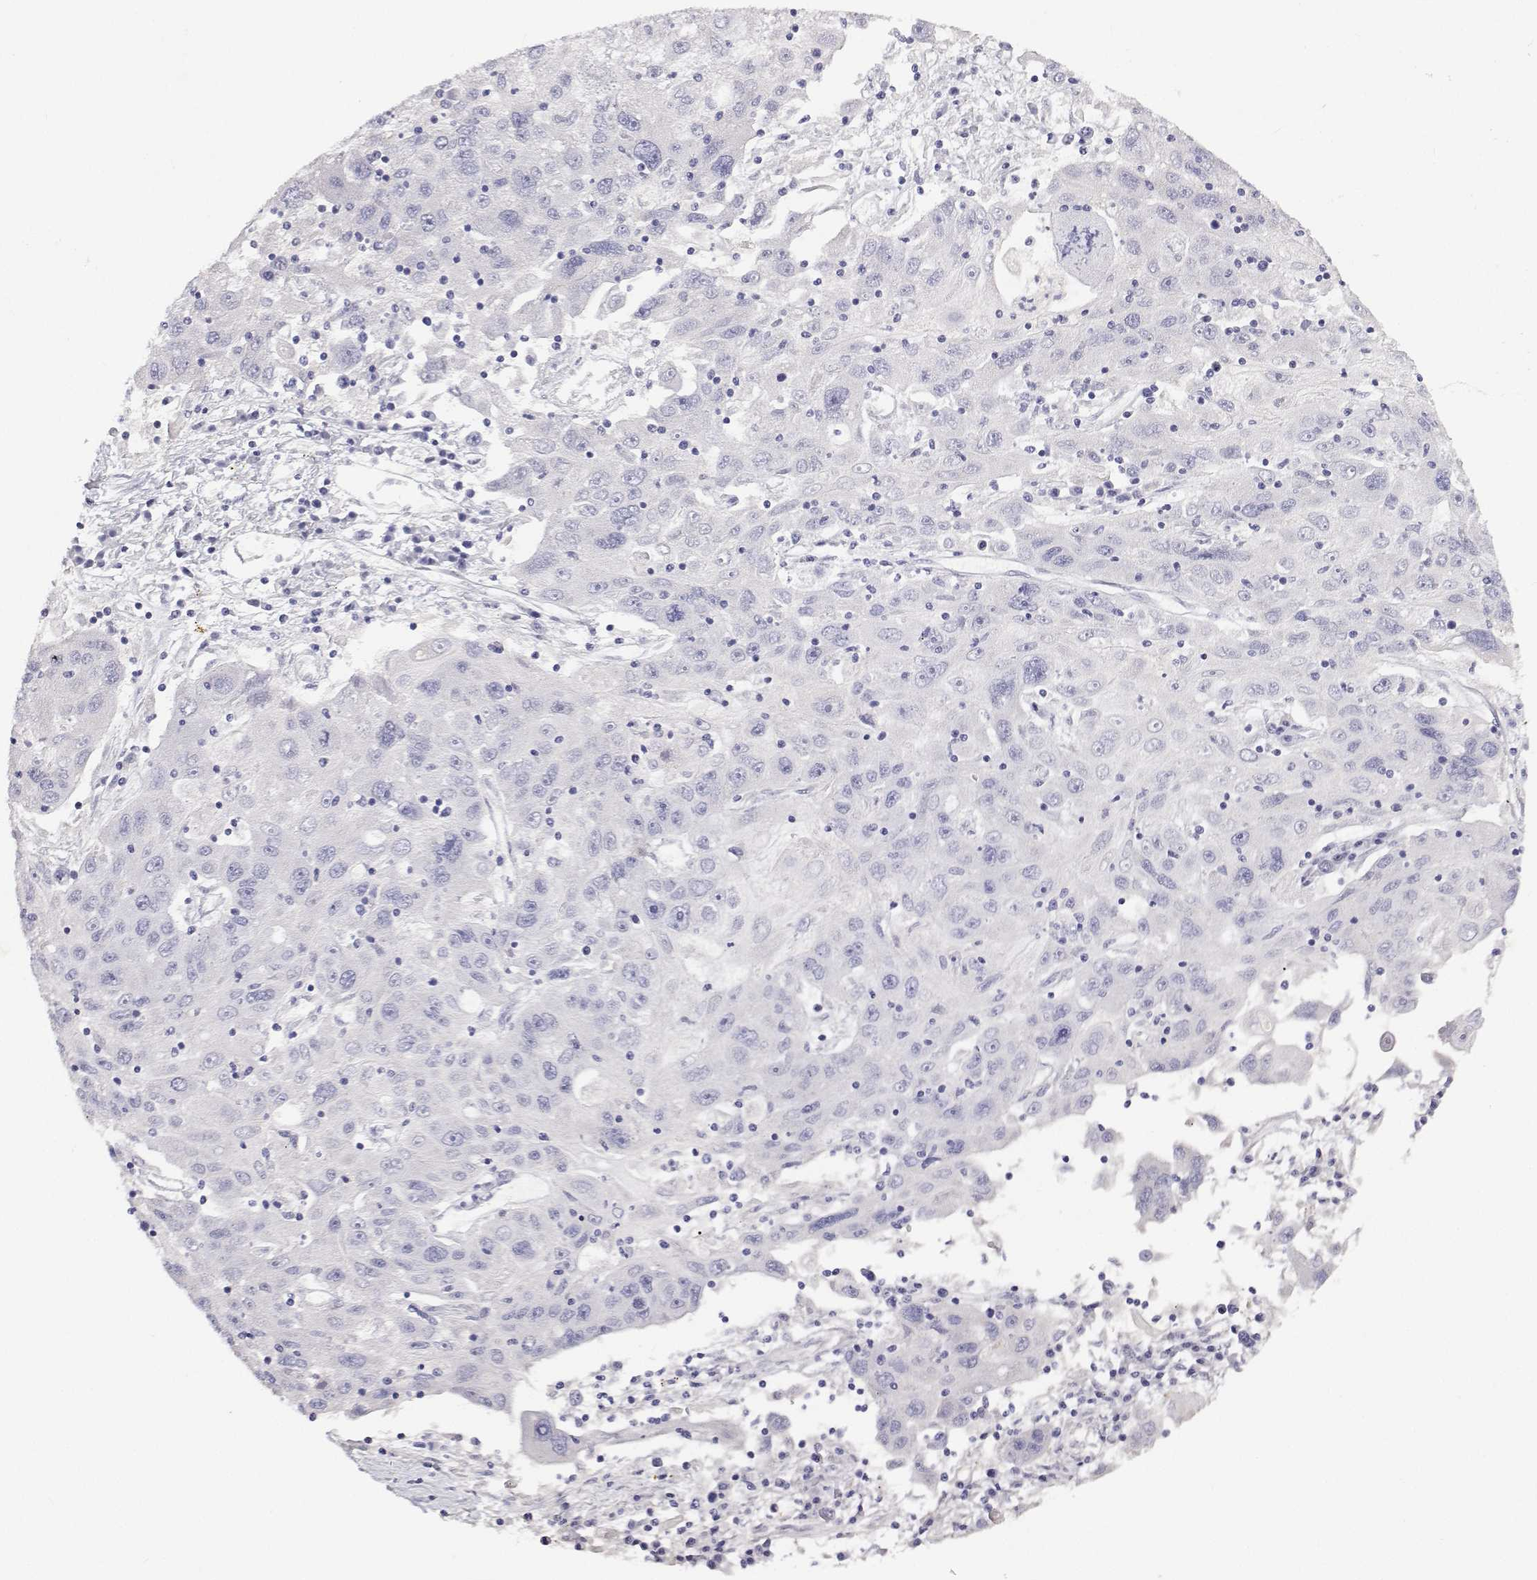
{"staining": {"intensity": "negative", "quantity": "none", "location": "none"}, "tissue": "stomach cancer", "cell_type": "Tumor cells", "image_type": "cancer", "snomed": [{"axis": "morphology", "description": "Adenocarcinoma, NOS"}, {"axis": "topography", "description": "Stomach"}], "caption": "Immunohistochemistry of adenocarcinoma (stomach) demonstrates no expression in tumor cells.", "gene": "ANKRD65", "patient": {"sex": "male", "age": 56}}